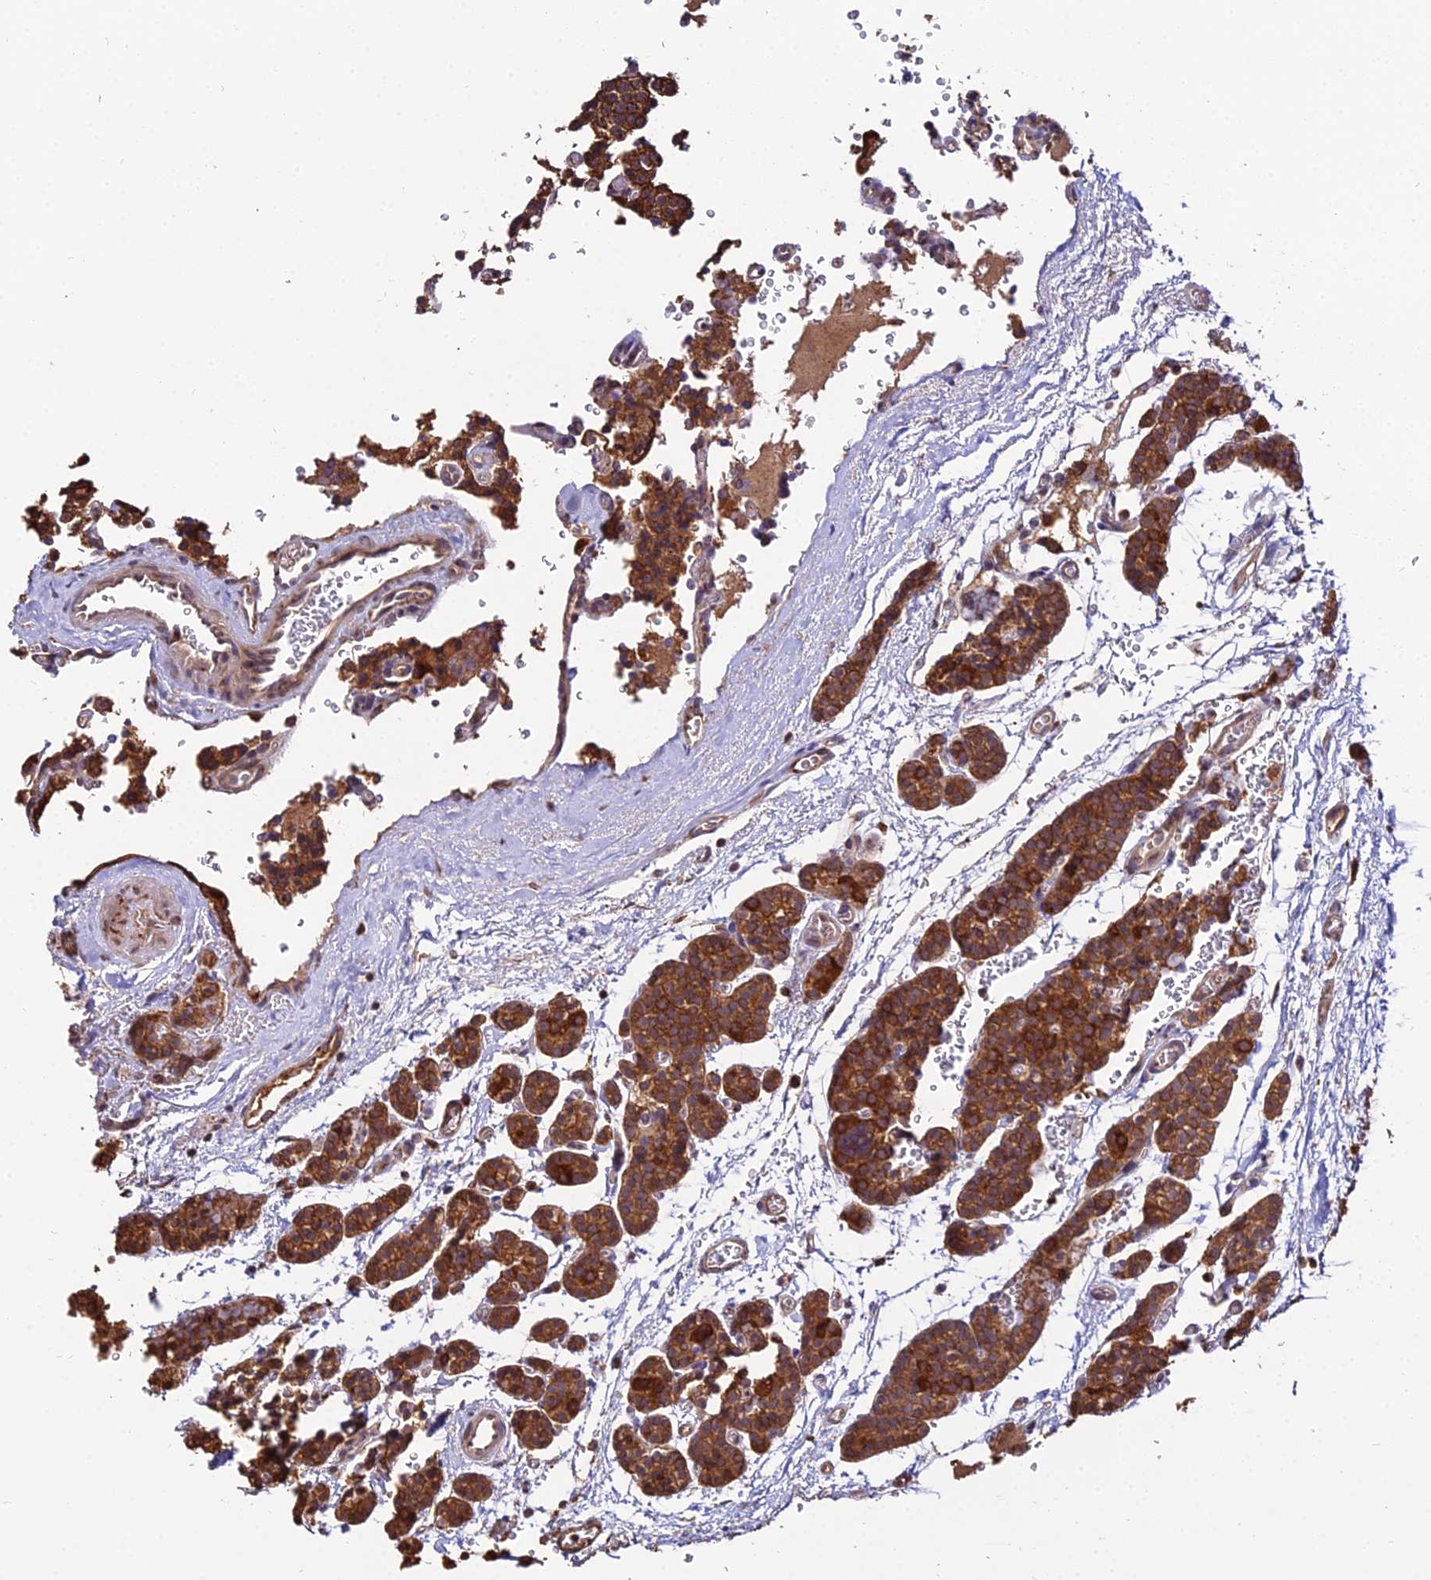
{"staining": {"intensity": "strong", "quantity": ">75%", "location": "cytoplasmic/membranous"}, "tissue": "parathyroid gland", "cell_type": "Glandular cells", "image_type": "normal", "snomed": [{"axis": "morphology", "description": "Normal tissue, NOS"}, {"axis": "topography", "description": "Parathyroid gland"}], "caption": "A high-resolution micrograph shows immunohistochemistry (IHC) staining of benign parathyroid gland, which exhibits strong cytoplasmic/membranous staining in approximately >75% of glandular cells.", "gene": "ENSG00000258465", "patient": {"sex": "female", "age": 64}}